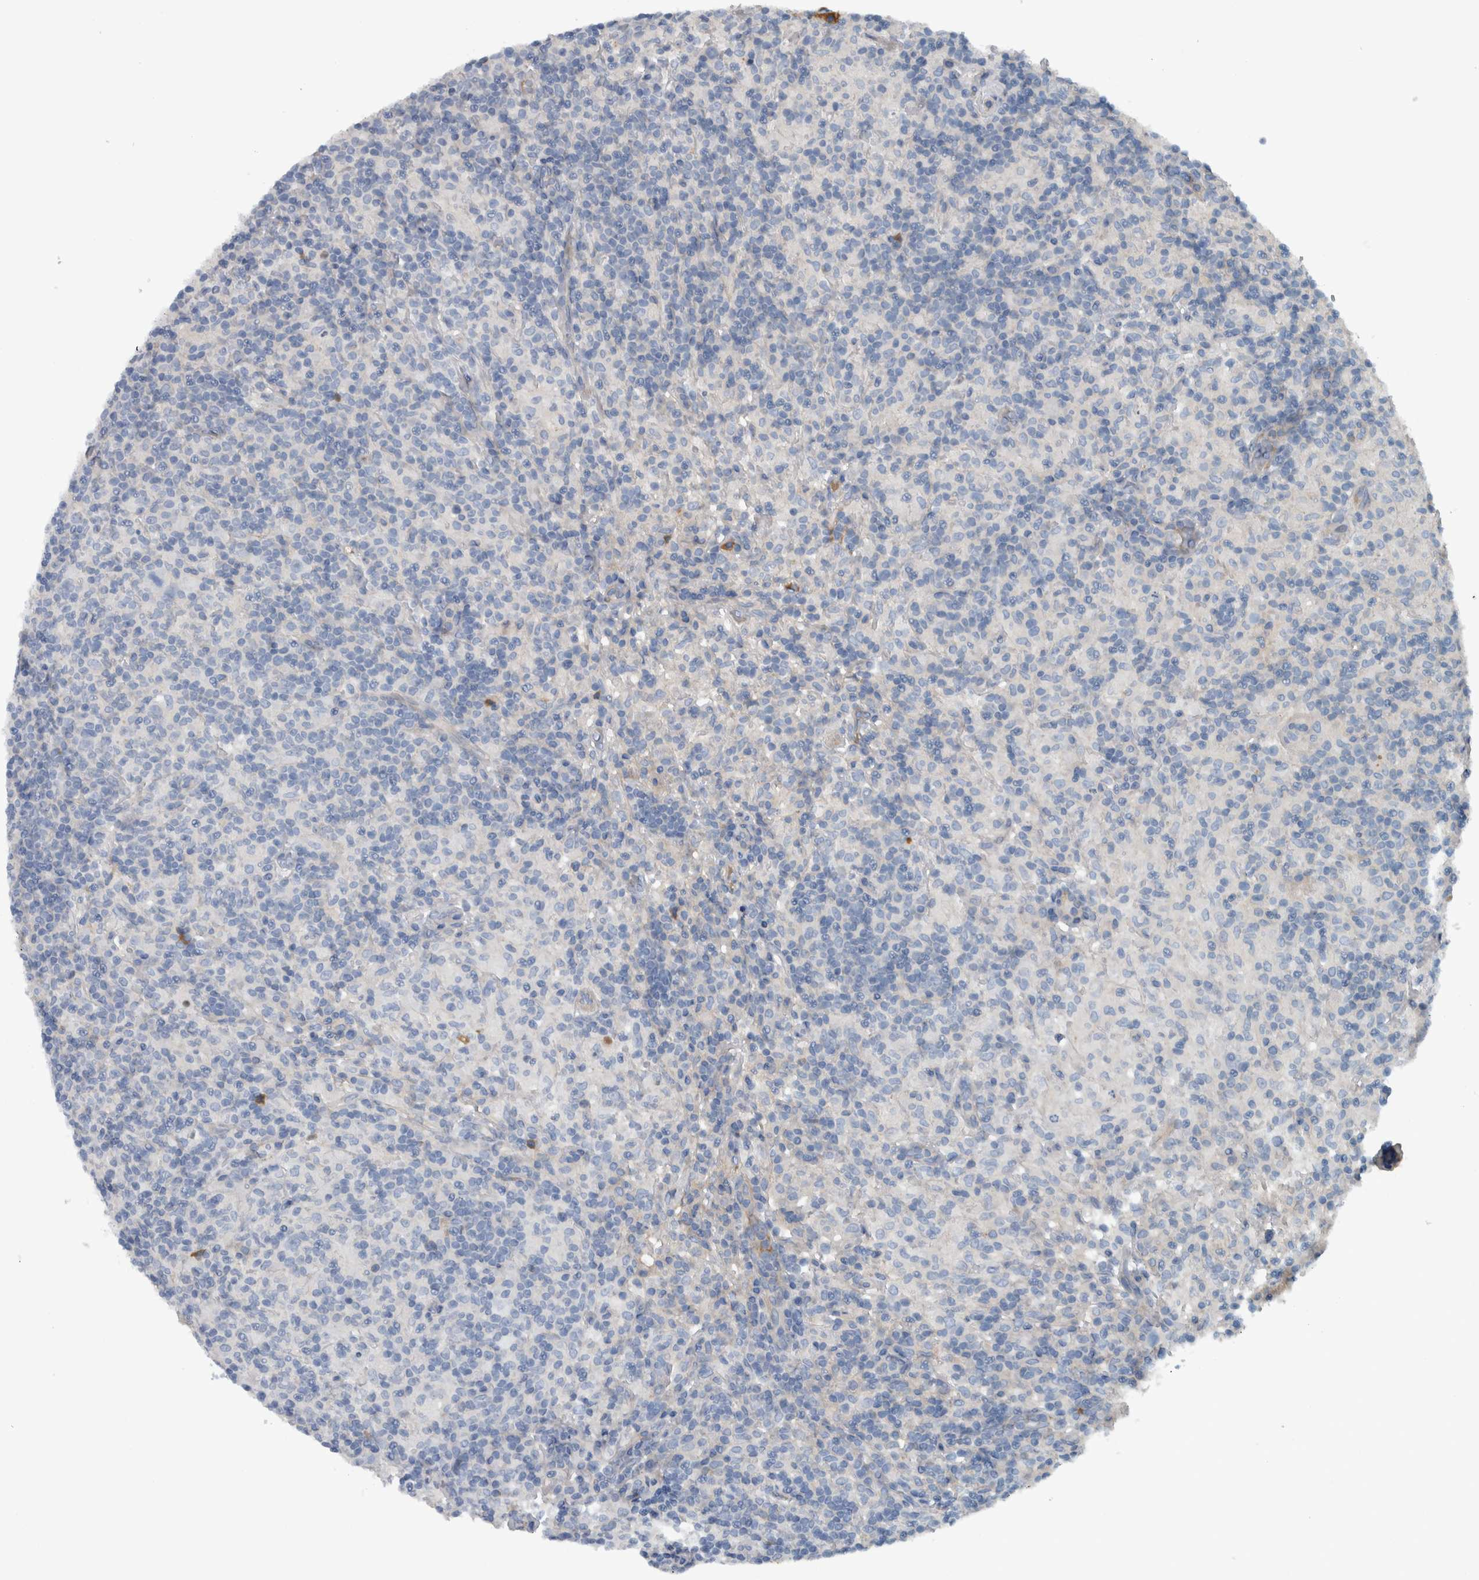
{"staining": {"intensity": "negative", "quantity": "none", "location": "none"}, "tissue": "lymphoma", "cell_type": "Tumor cells", "image_type": "cancer", "snomed": [{"axis": "morphology", "description": "Hodgkin's disease, NOS"}, {"axis": "topography", "description": "Lymph node"}], "caption": "An image of human lymphoma is negative for staining in tumor cells. The staining was performed using DAB (3,3'-diaminobenzidine) to visualize the protein expression in brown, while the nuclei were stained in blue with hematoxylin (Magnification: 20x).", "gene": "SERPINC1", "patient": {"sex": "male", "age": 70}}